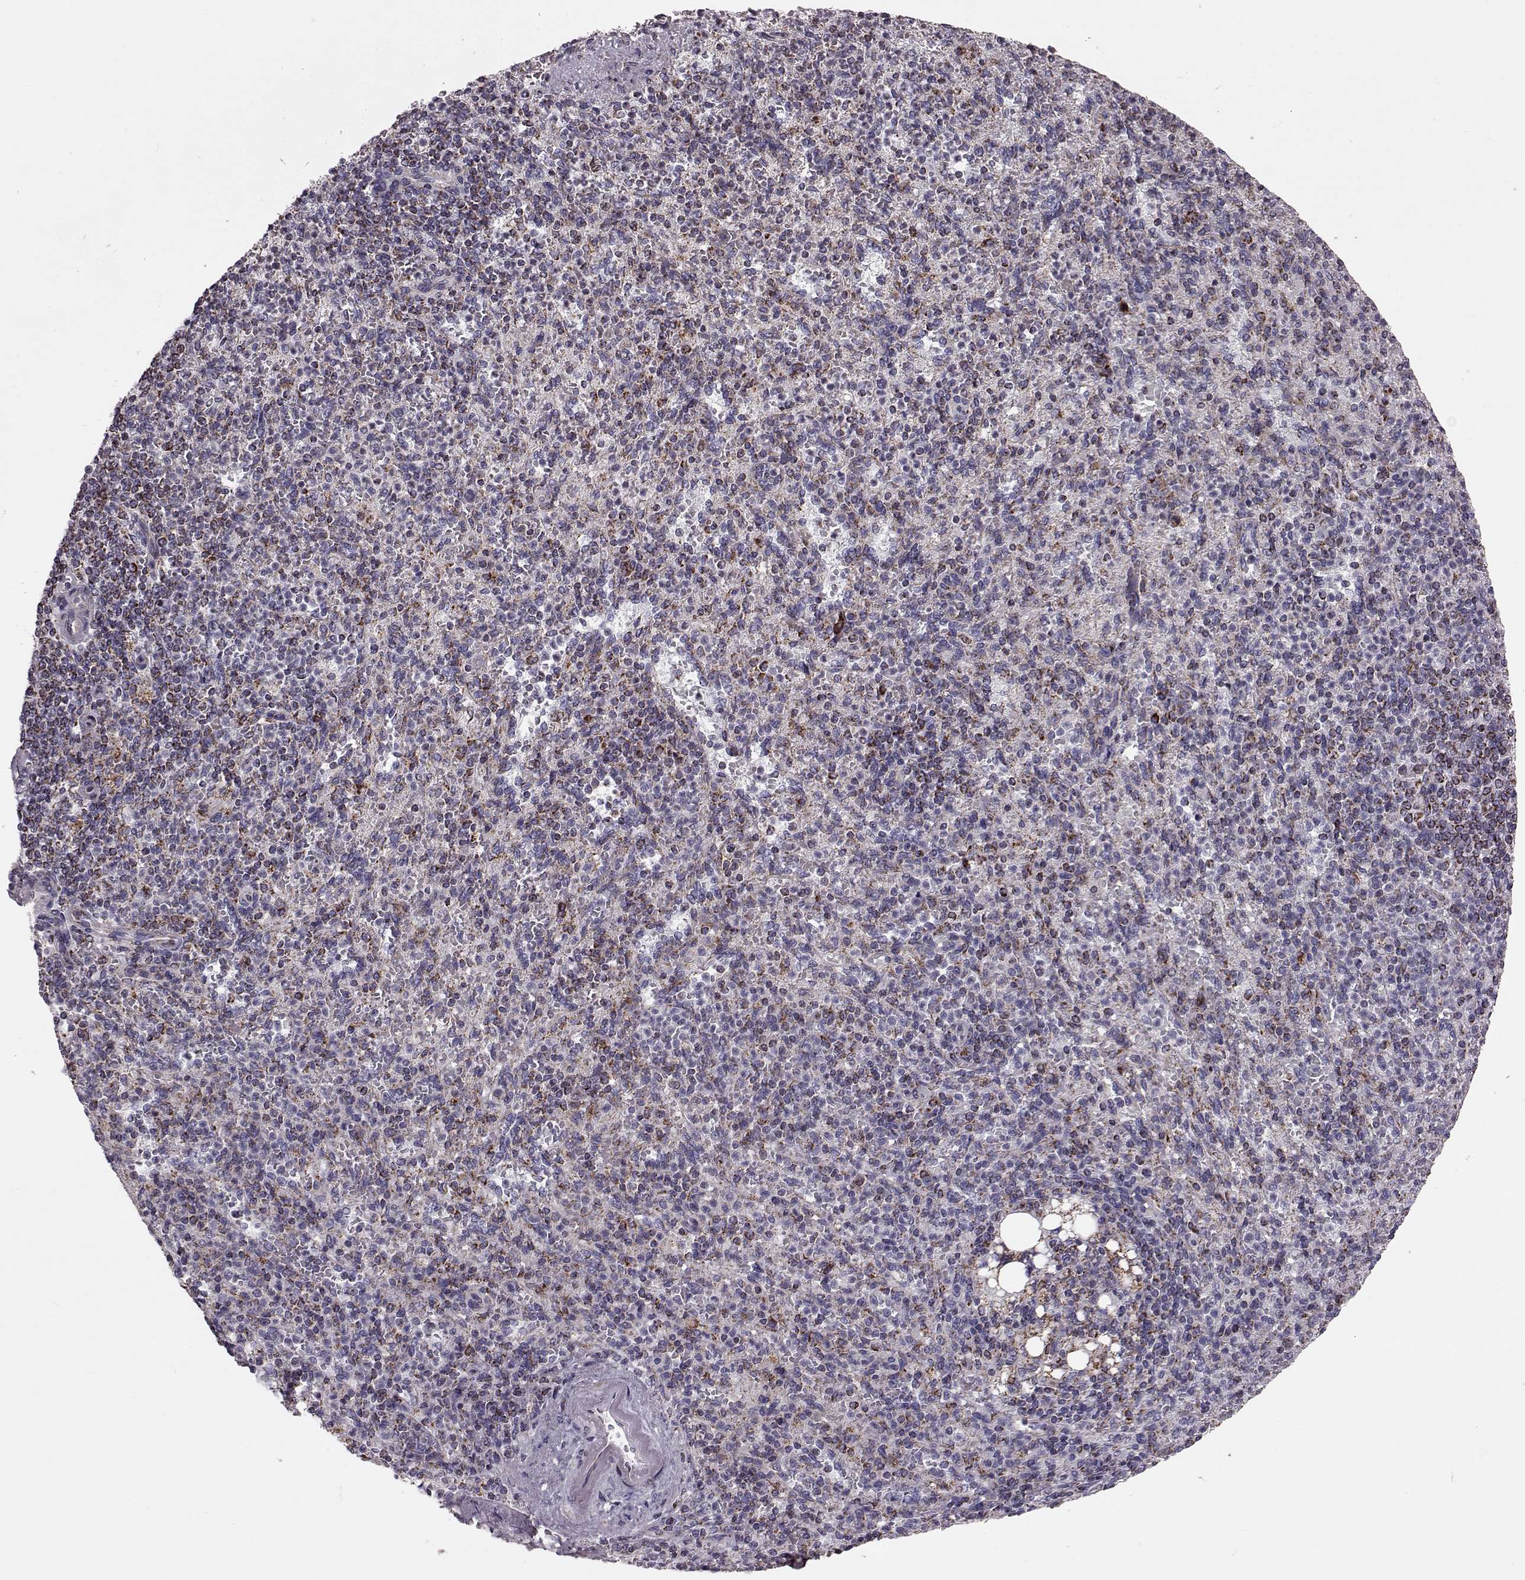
{"staining": {"intensity": "moderate", "quantity": "<25%", "location": "cytoplasmic/membranous"}, "tissue": "spleen", "cell_type": "Cells in red pulp", "image_type": "normal", "snomed": [{"axis": "morphology", "description": "Normal tissue, NOS"}, {"axis": "topography", "description": "Spleen"}], "caption": "Immunohistochemical staining of normal spleen demonstrates low levels of moderate cytoplasmic/membranous staining in approximately <25% of cells in red pulp.", "gene": "ATP5MF", "patient": {"sex": "female", "age": 74}}